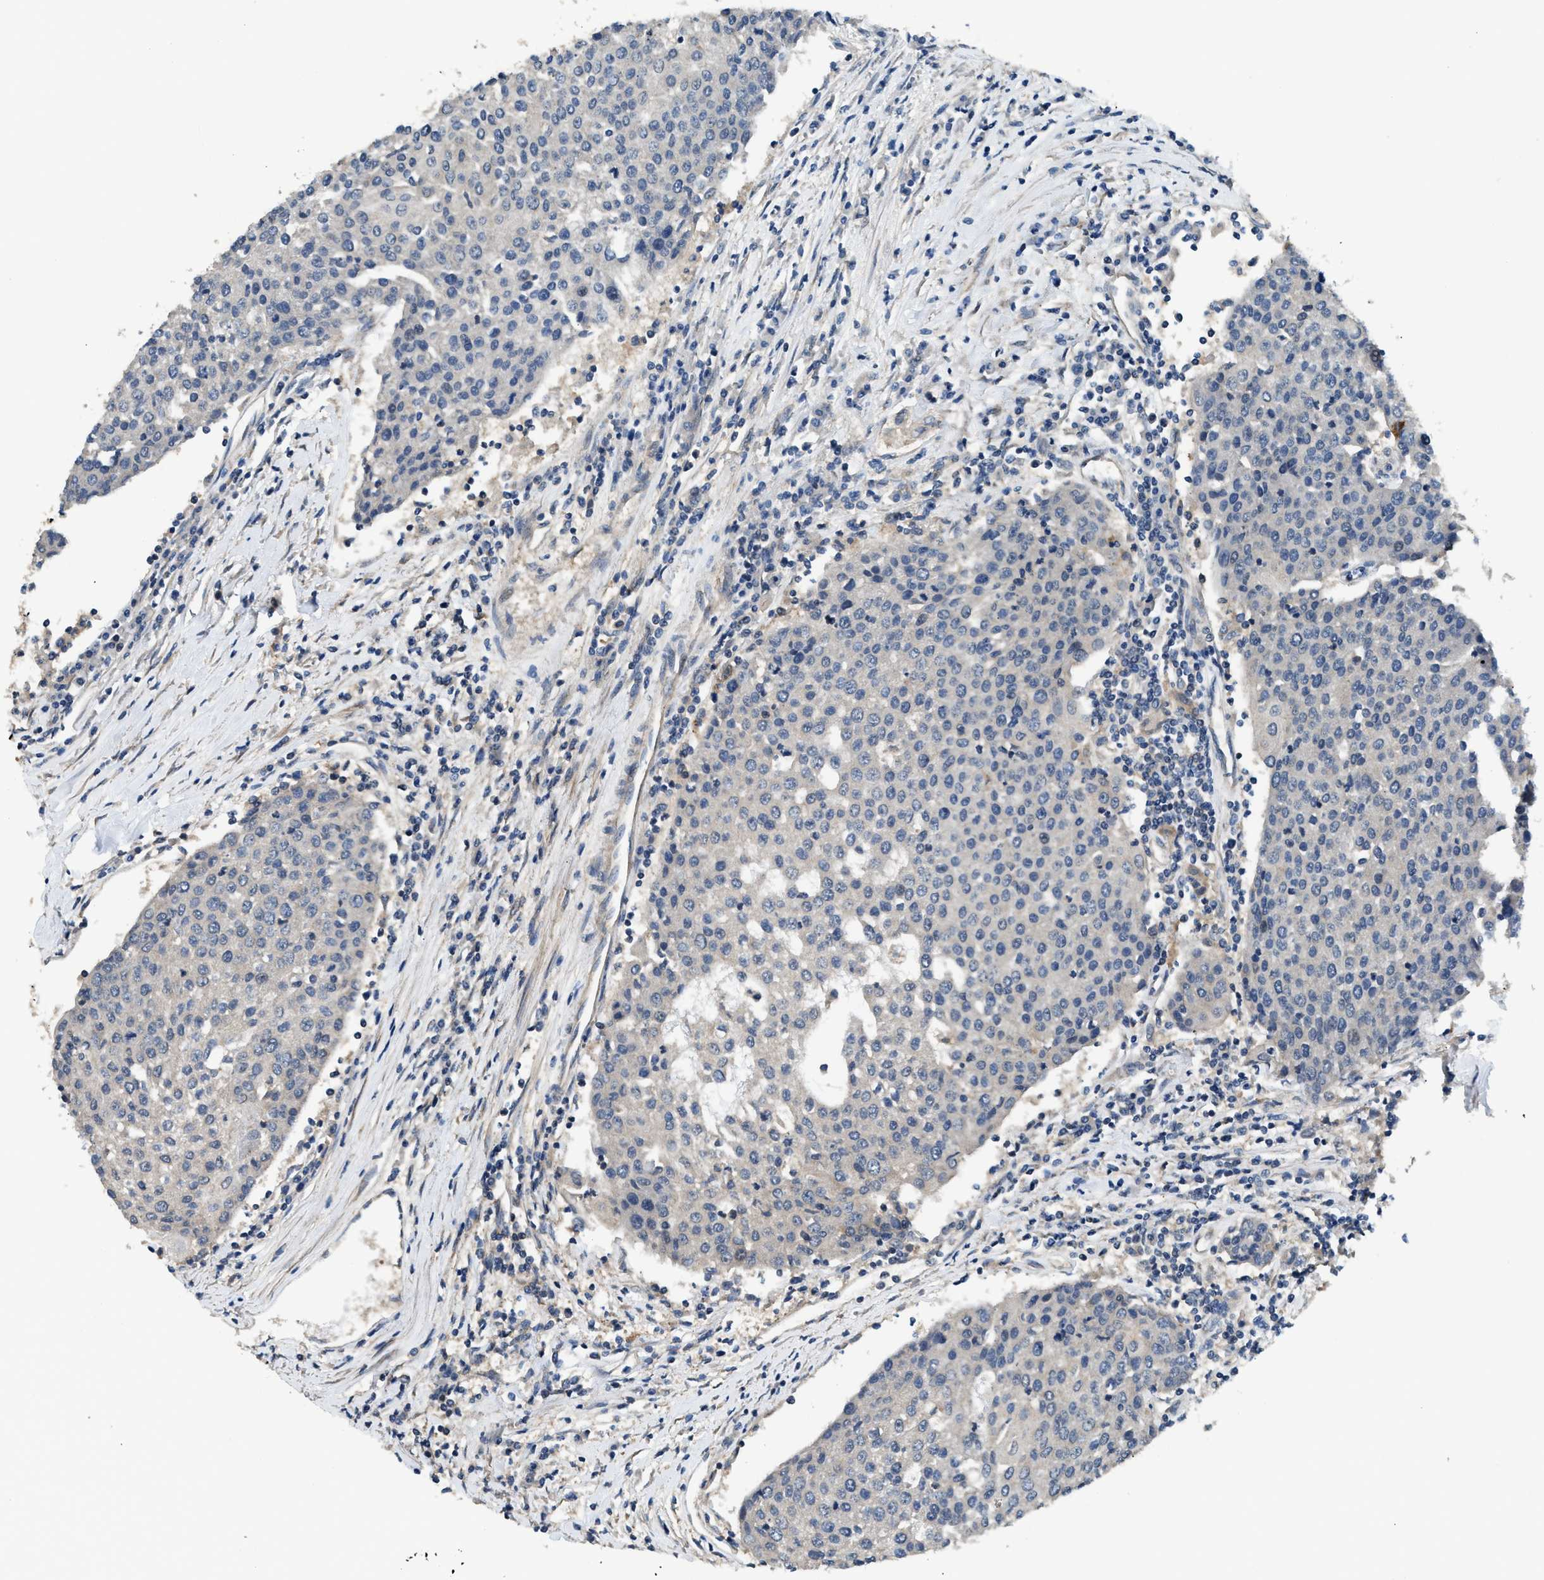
{"staining": {"intensity": "negative", "quantity": "none", "location": "none"}, "tissue": "urothelial cancer", "cell_type": "Tumor cells", "image_type": "cancer", "snomed": [{"axis": "morphology", "description": "Urothelial carcinoma, High grade"}, {"axis": "topography", "description": "Urinary bladder"}], "caption": "A micrograph of high-grade urothelial carcinoma stained for a protein demonstrates no brown staining in tumor cells. (DAB IHC visualized using brightfield microscopy, high magnification).", "gene": "IL3RA", "patient": {"sex": "female", "age": 85}}